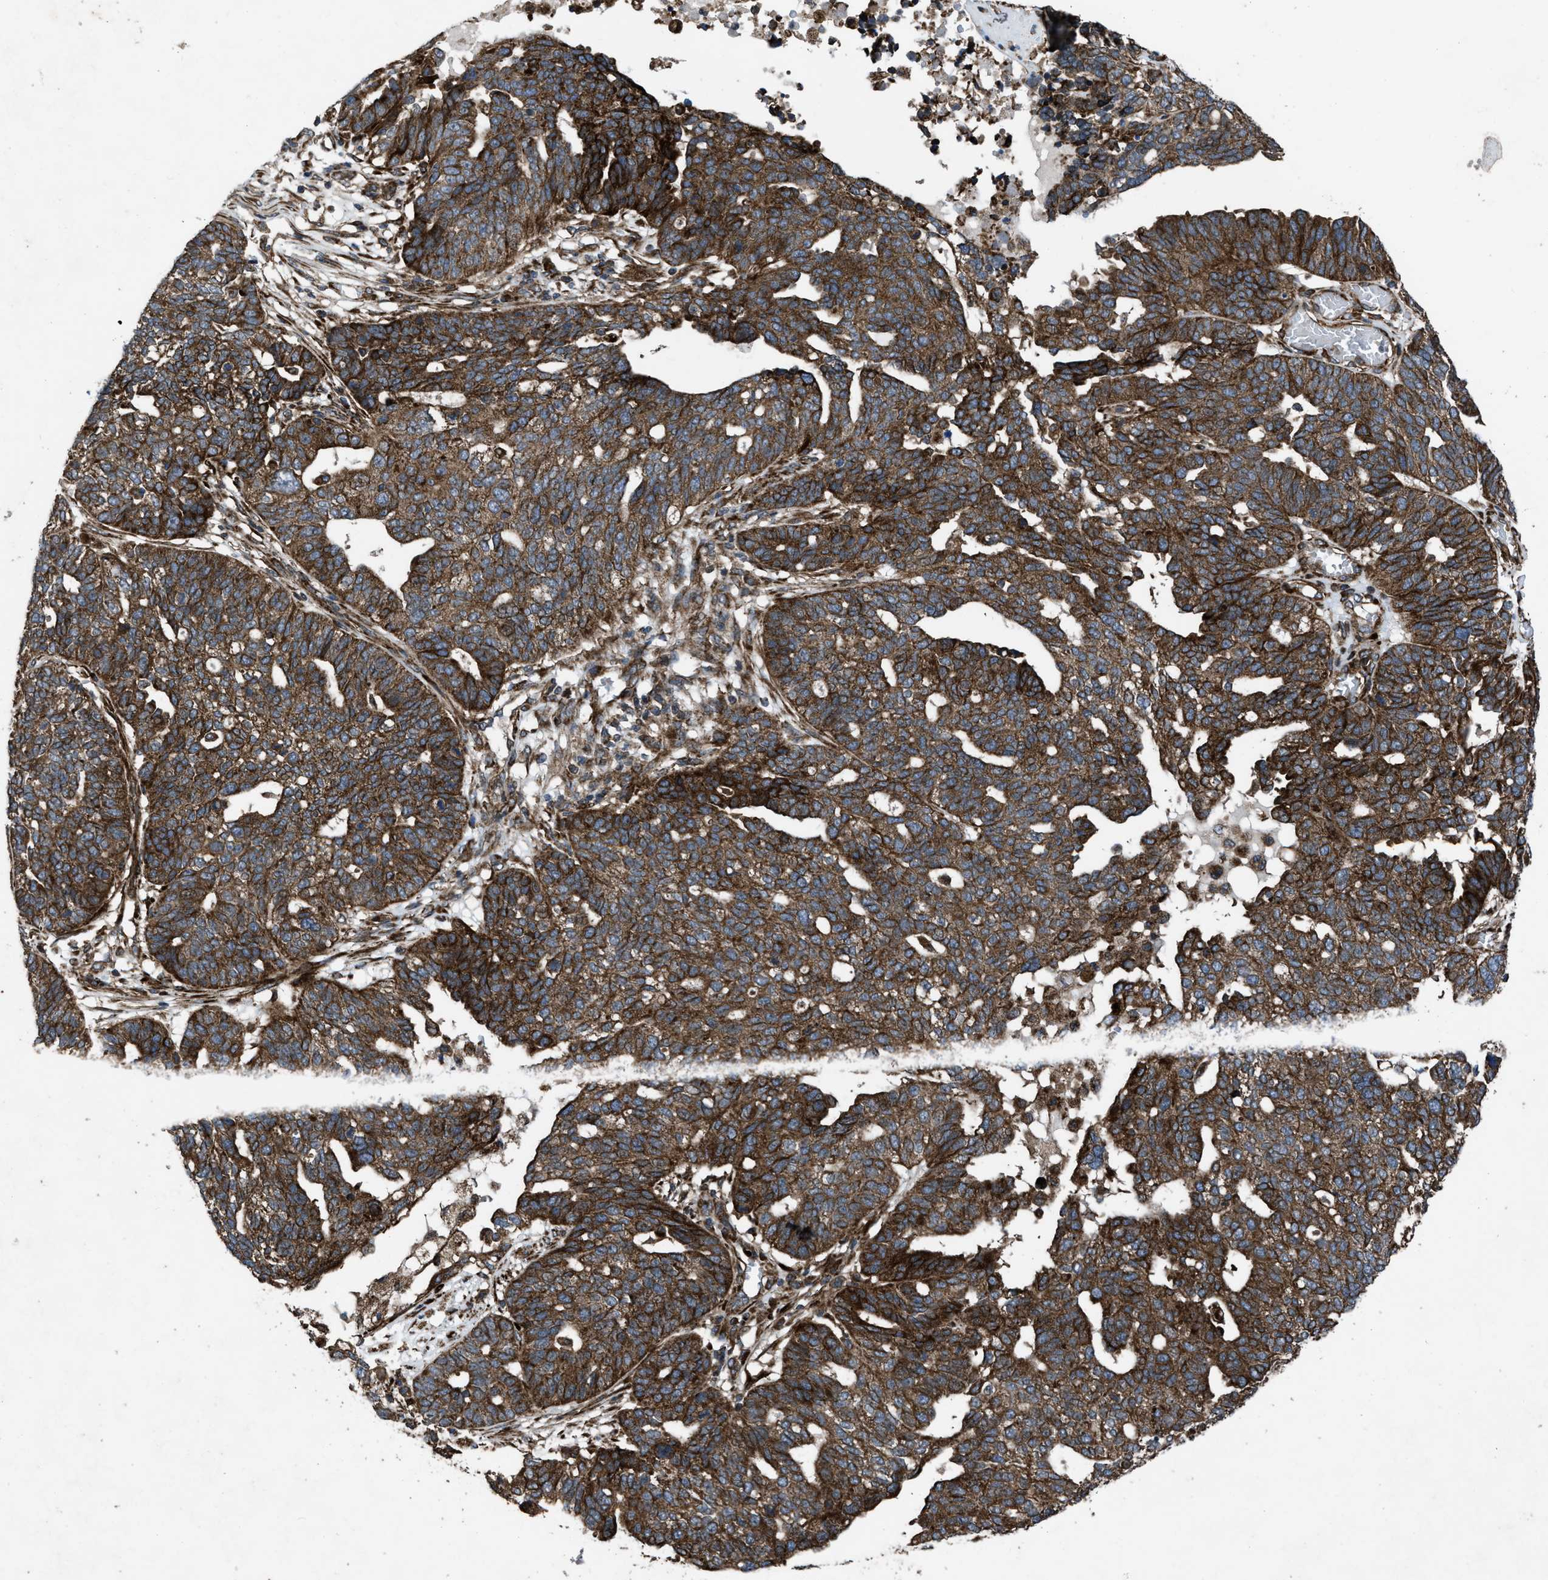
{"staining": {"intensity": "strong", "quantity": ">75%", "location": "cytoplasmic/membranous"}, "tissue": "ovarian cancer", "cell_type": "Tumor cells", "image_type": "cancer", "snomed": [{"axis": "morphology", "description": "Cystadenocarcinoma, serous, NOS"}, {"axis": "topography", "description": "Ovary"}], "caption": "IHC of human ovarian serous cystadenocarcinoma exhibits high levels of strong cytoplasmic/membranous staining in approximately >75% of tumor cells.", "gene": "PER3", "patient": {"sex": "female", "age": 59}}